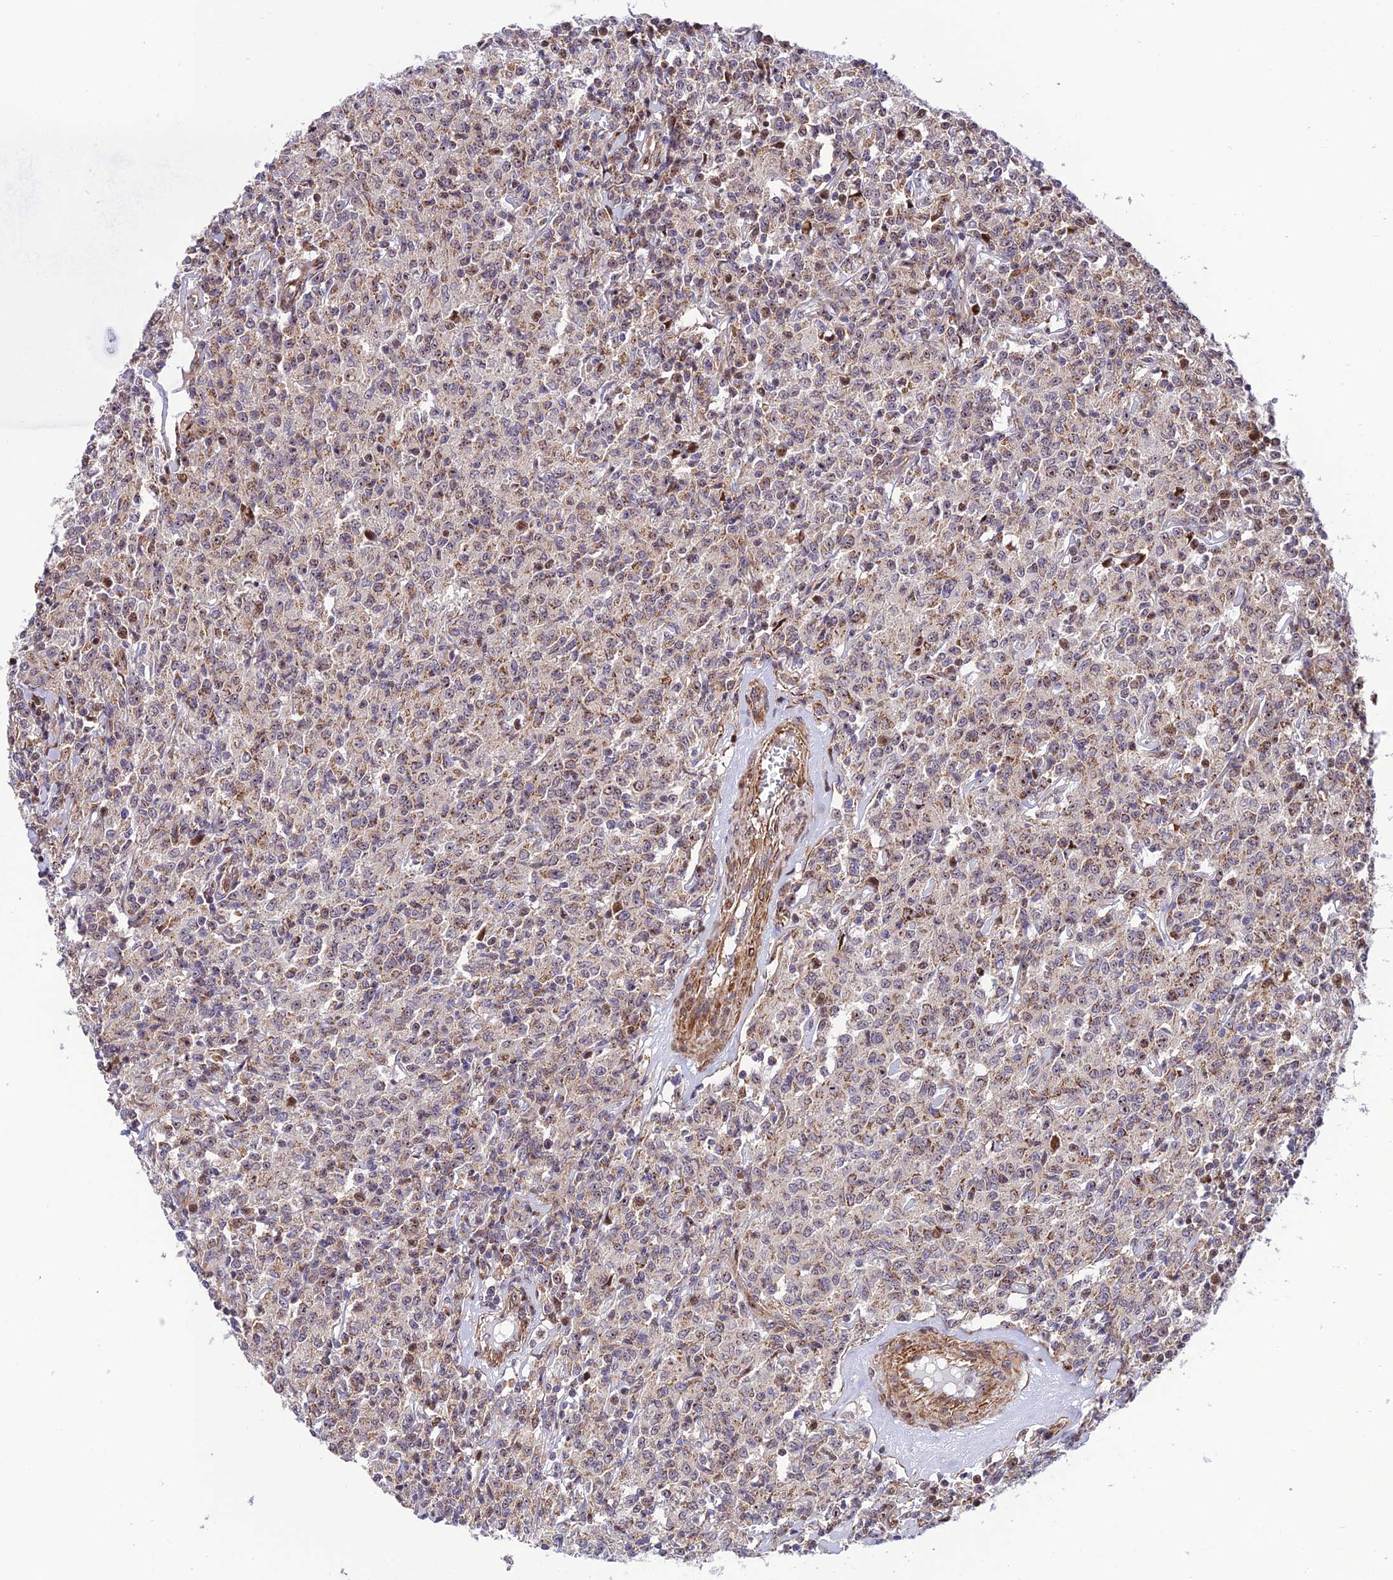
{"staining": {"intensity": "moderate", "quantity": "25%-75%", "location": "cytoplasmic/membranous,nuclear"}, "tissue": "lymphoma", "cell_type": "Tumor cells", "image_type": "cancer", "snomed": [{"axis": "morphology", "description": "Malignant lymphoma, non-Hodgkin's type, Low grade"}, {"axis": "topography", "description": "Small intestine"}], "caption": "Immunohistochemical staining of low-grade malignant lymphoma, non-Hodgkin's type displays moderate cytoplasmic/membranous and nuclear protein expression in about 25%-75% of tumor cells.", "gene": "KBTBD7", "patient": {"sex": "female", "age": 59}}